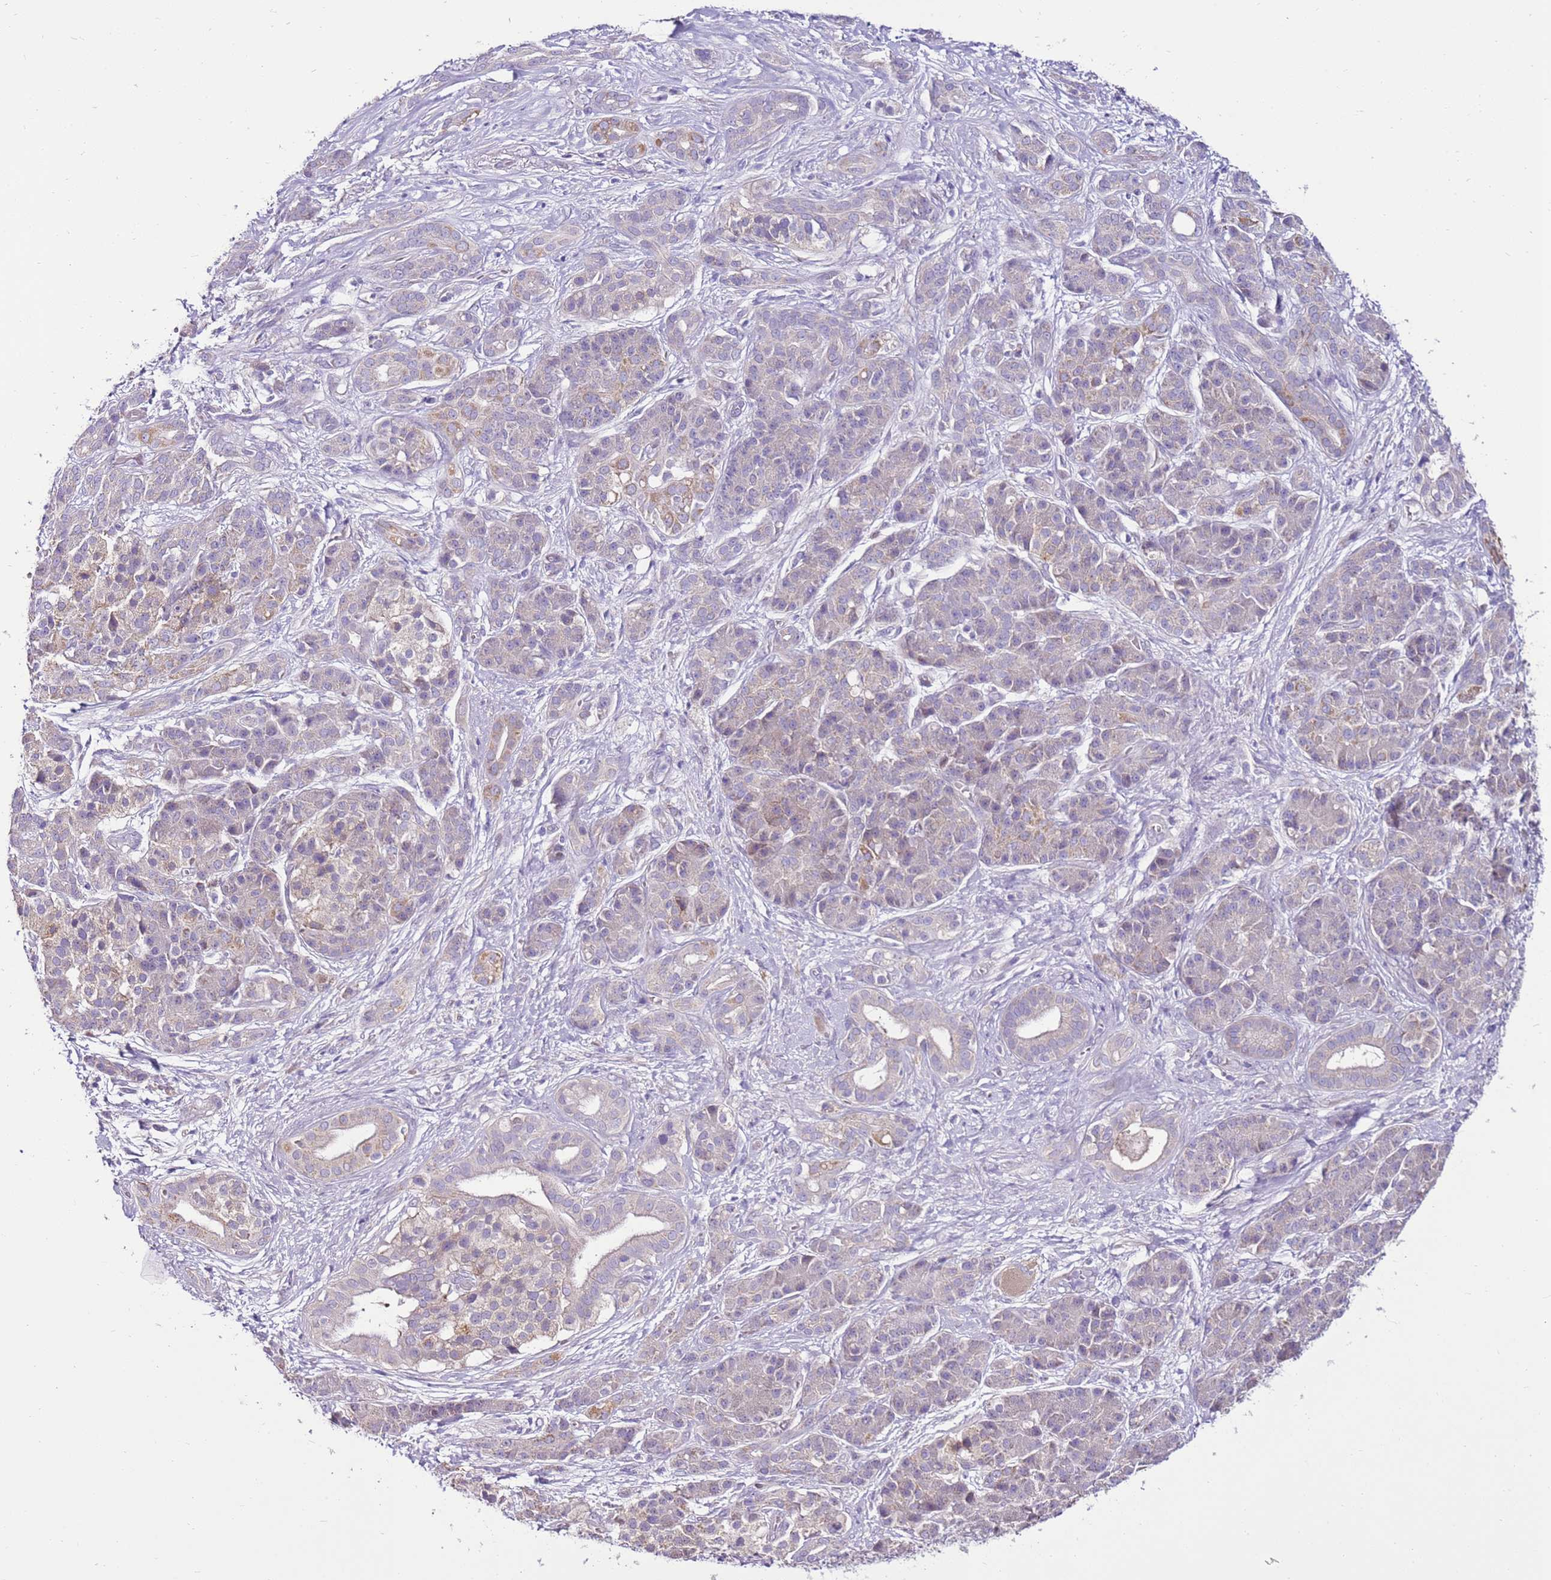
{"staining": {"intensity": "weak", "quantity": "25%-75%", "location": "cytoplasmic/membranous"}, "tissue": "pancreatic cancer", "cell_type": "Tumor cells", "image_type": "cancer", "snomed": [{"axis": "morphology", "description": "Adenocarcinoma, NOS"}, {"axis": "topography", "description": "Pancreas"}], "caption": "Pancreatic cancer (adenocarcinoma) stained with immunohistochemistry displays weak cytoplasmic/membranous positivity in approximately 25%-75% of tumor cells. Immunohistochemistry (ihc) stains the protein in brown and the nuclei are stained blue.", "gene": "SLC38A5", "patient": {"sex": "male", "age": 57}}